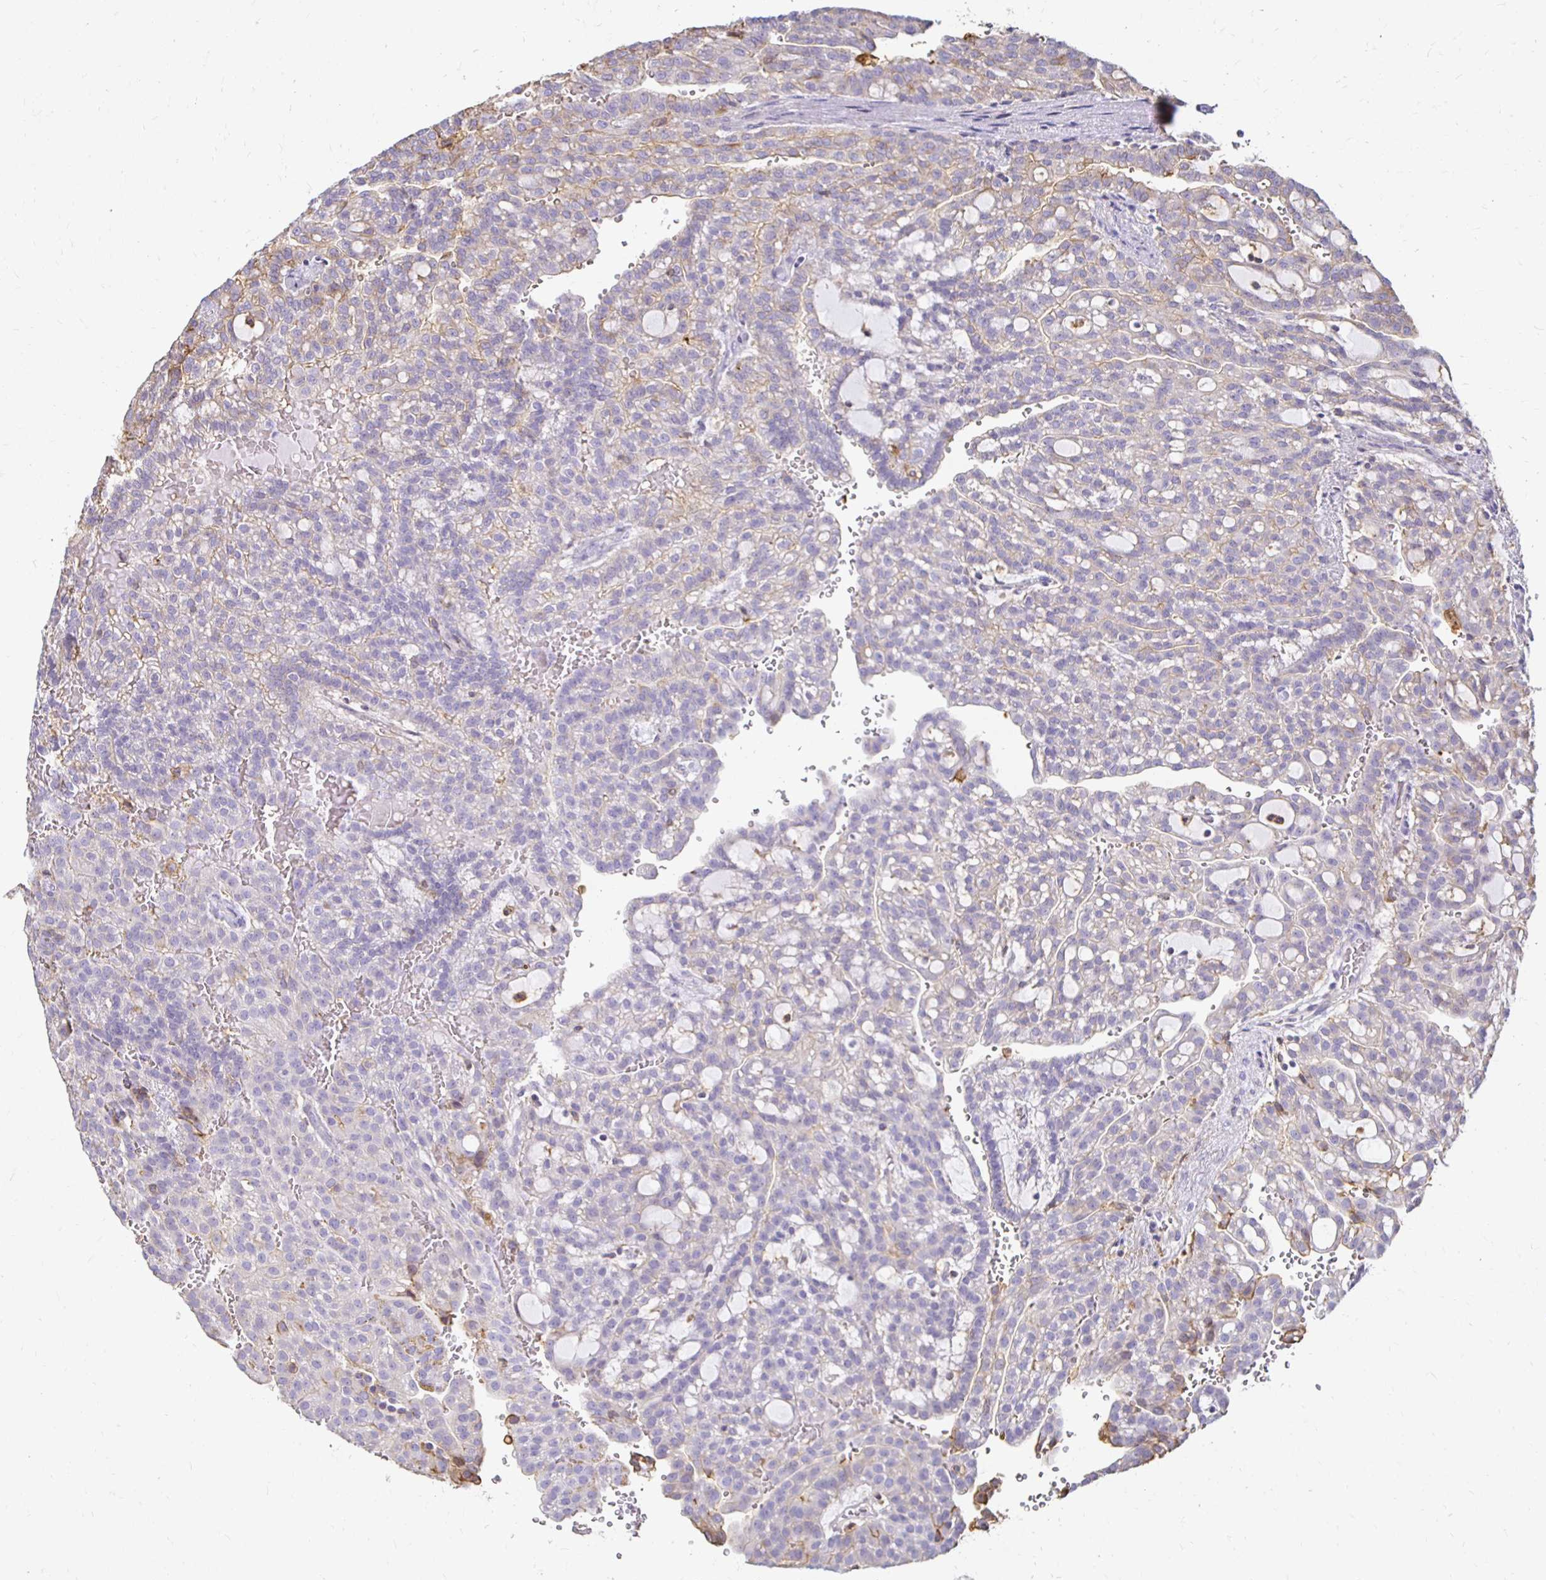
{"staining": {"intensity": "weak", "quantity": "25%-75%", "location": "cytoplasmic/membranous"}, "tissue": "renal cancer", "cell_type": "Tumor cells", "image_type": "cancer", "snomed": [{"axis": "morphology", "description": "Adenocarcinoma, NOS"}, {"axis": "topography", "description": "Kidney"}], "caption": "The micrograph displays a brown stain indicating the presence of a protein in the cytoplasmic/membranous of tumor cells in renal cancer.", "gene": "TAS1R3", "patient": {"sex": "male", "age": 63}}